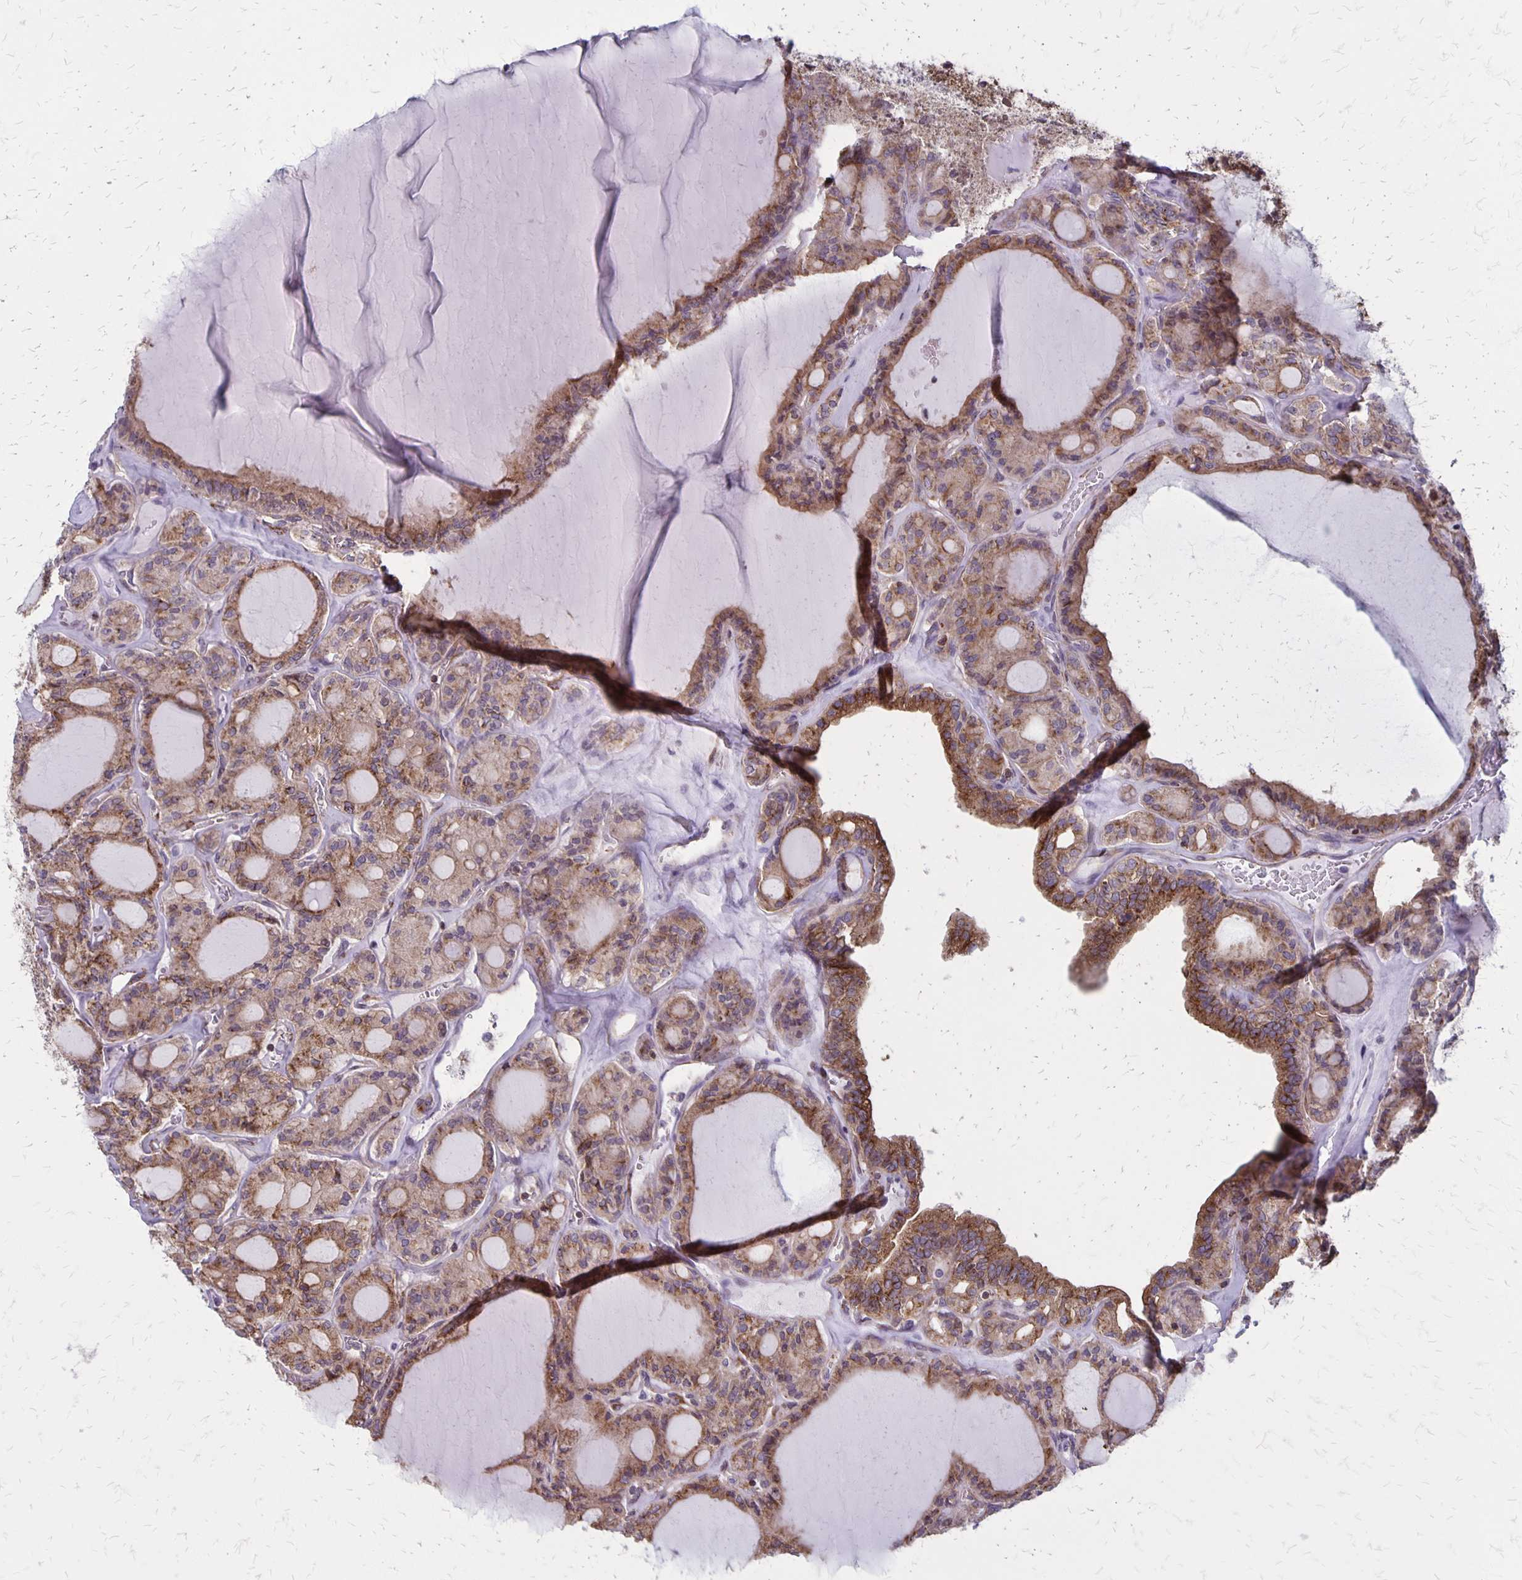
{"staining": {"intensity": "moderate", "quantity": "25%-75%", "location": "cytoplasmic/membranous"}, "tissue": "thyroid cancer", "cell_type": "Tumor cells", "image_type": "cancer", "snomed": [{"axis": "morphology", "description": "Papillary adenocarcinoma, NOS"}, {"axis": "topography", "description": "Thyroid gland"}], "caption": "This is an image of immunohistochemistry staining of thyroid papillary adenocarcinoma, which shows moderate positivity in the cytoplasmic/membranous of tumor cells.", "gene": "SEPTIN5", "patient": {"sex": "male", "age": 87}}